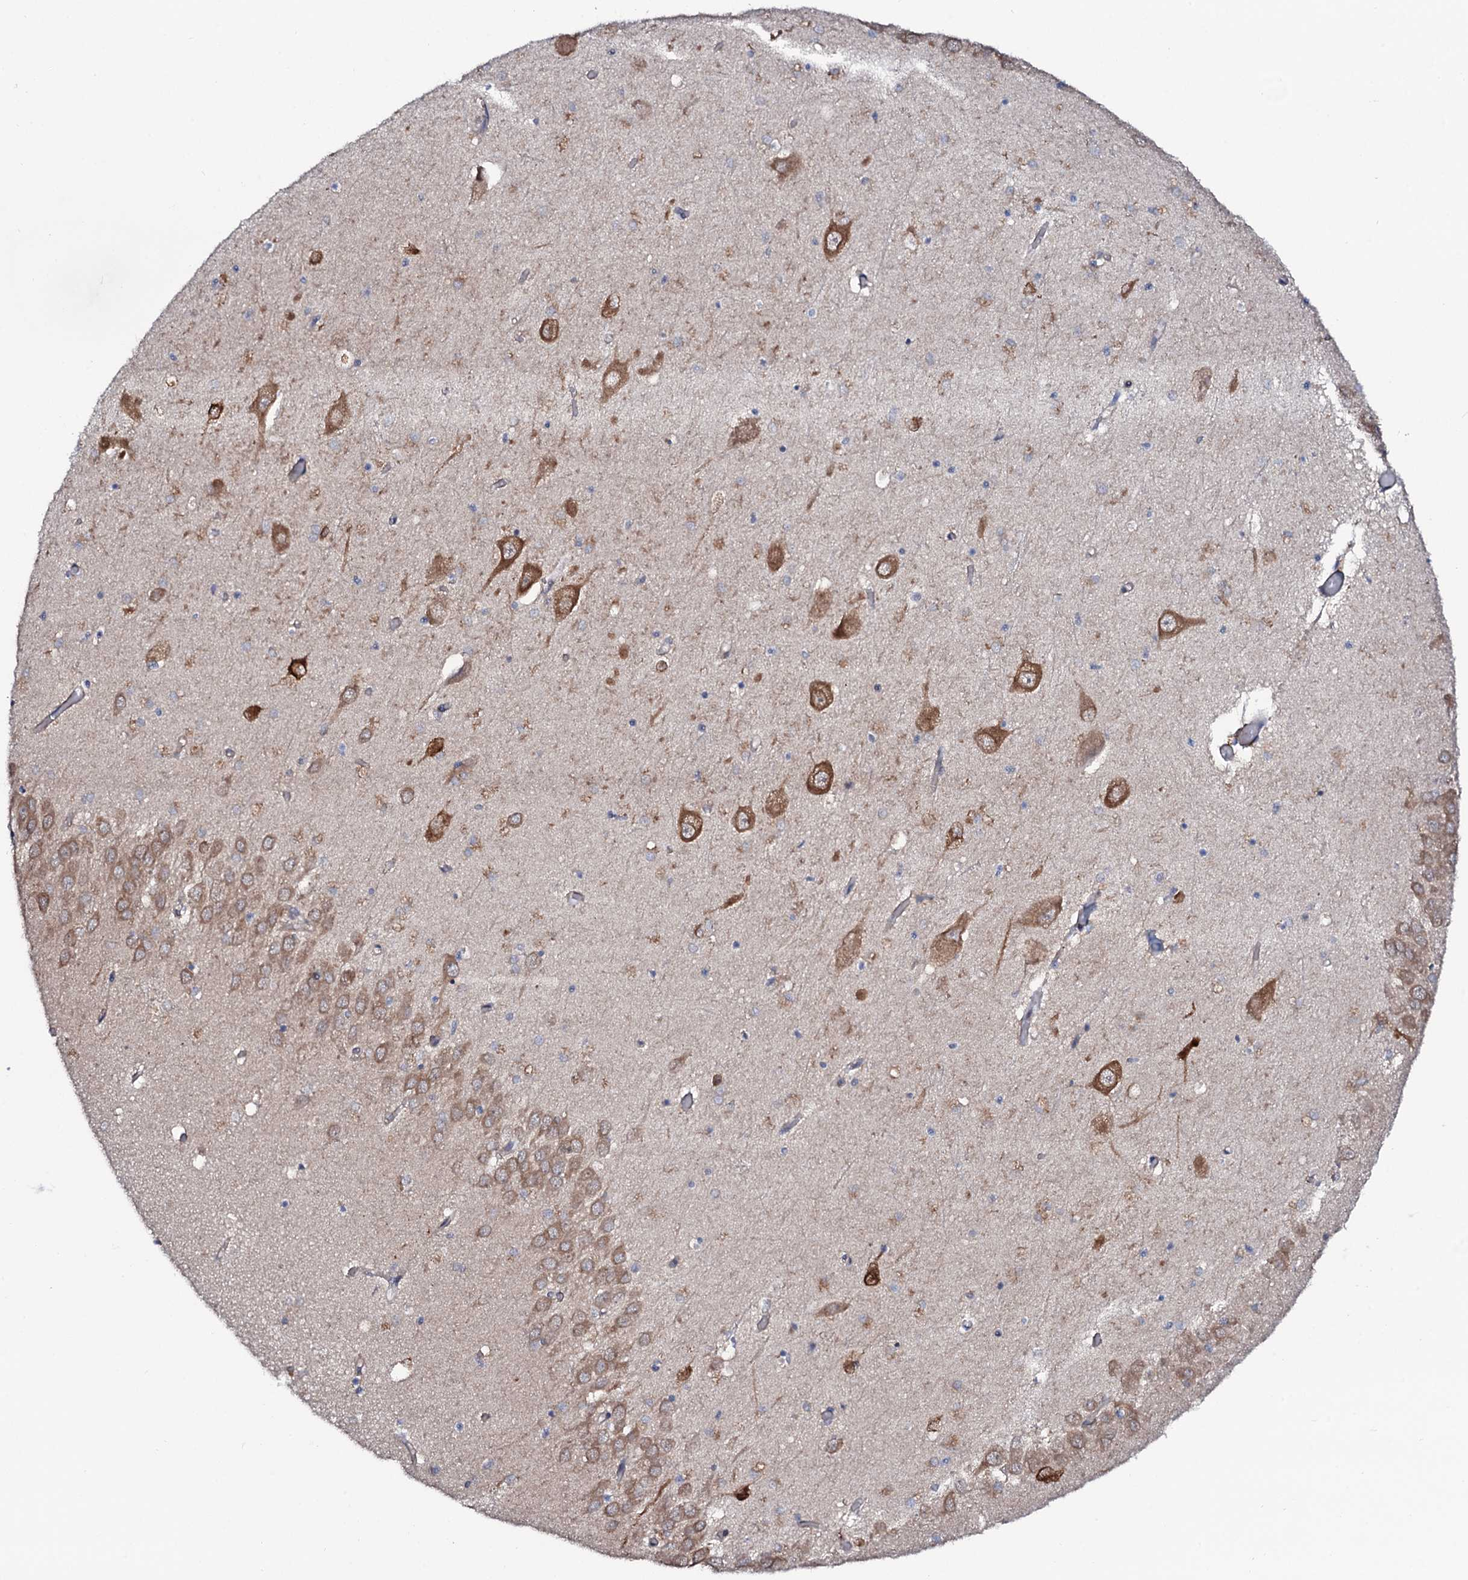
{"staining": {"intensity": "moderate", "quantity": "<25%", "location": "cytoplasmic/membranous"}, "tissue": "hippocampus", "cell_type": "Glial cells", "image_type": "normal", "snomed": [{"axis": "morphology", "description": "Normal tissue, NOS"}, {"axis": "topography", "description": "Hippocampus"}], "caption": "A high-resolution histopathology image shows immunohistochemistry staining of benign hippocampus, which demonstrates moderate cytoplasmic/membranous expression in approximately <25% of glial cells. Using DAB (brown) and hematoxylin (blue) stains, captured at high magnification using brightfield microscopy.", "gene": "PPP1R3D", "patient": {"sex": "male", "age": 70}}